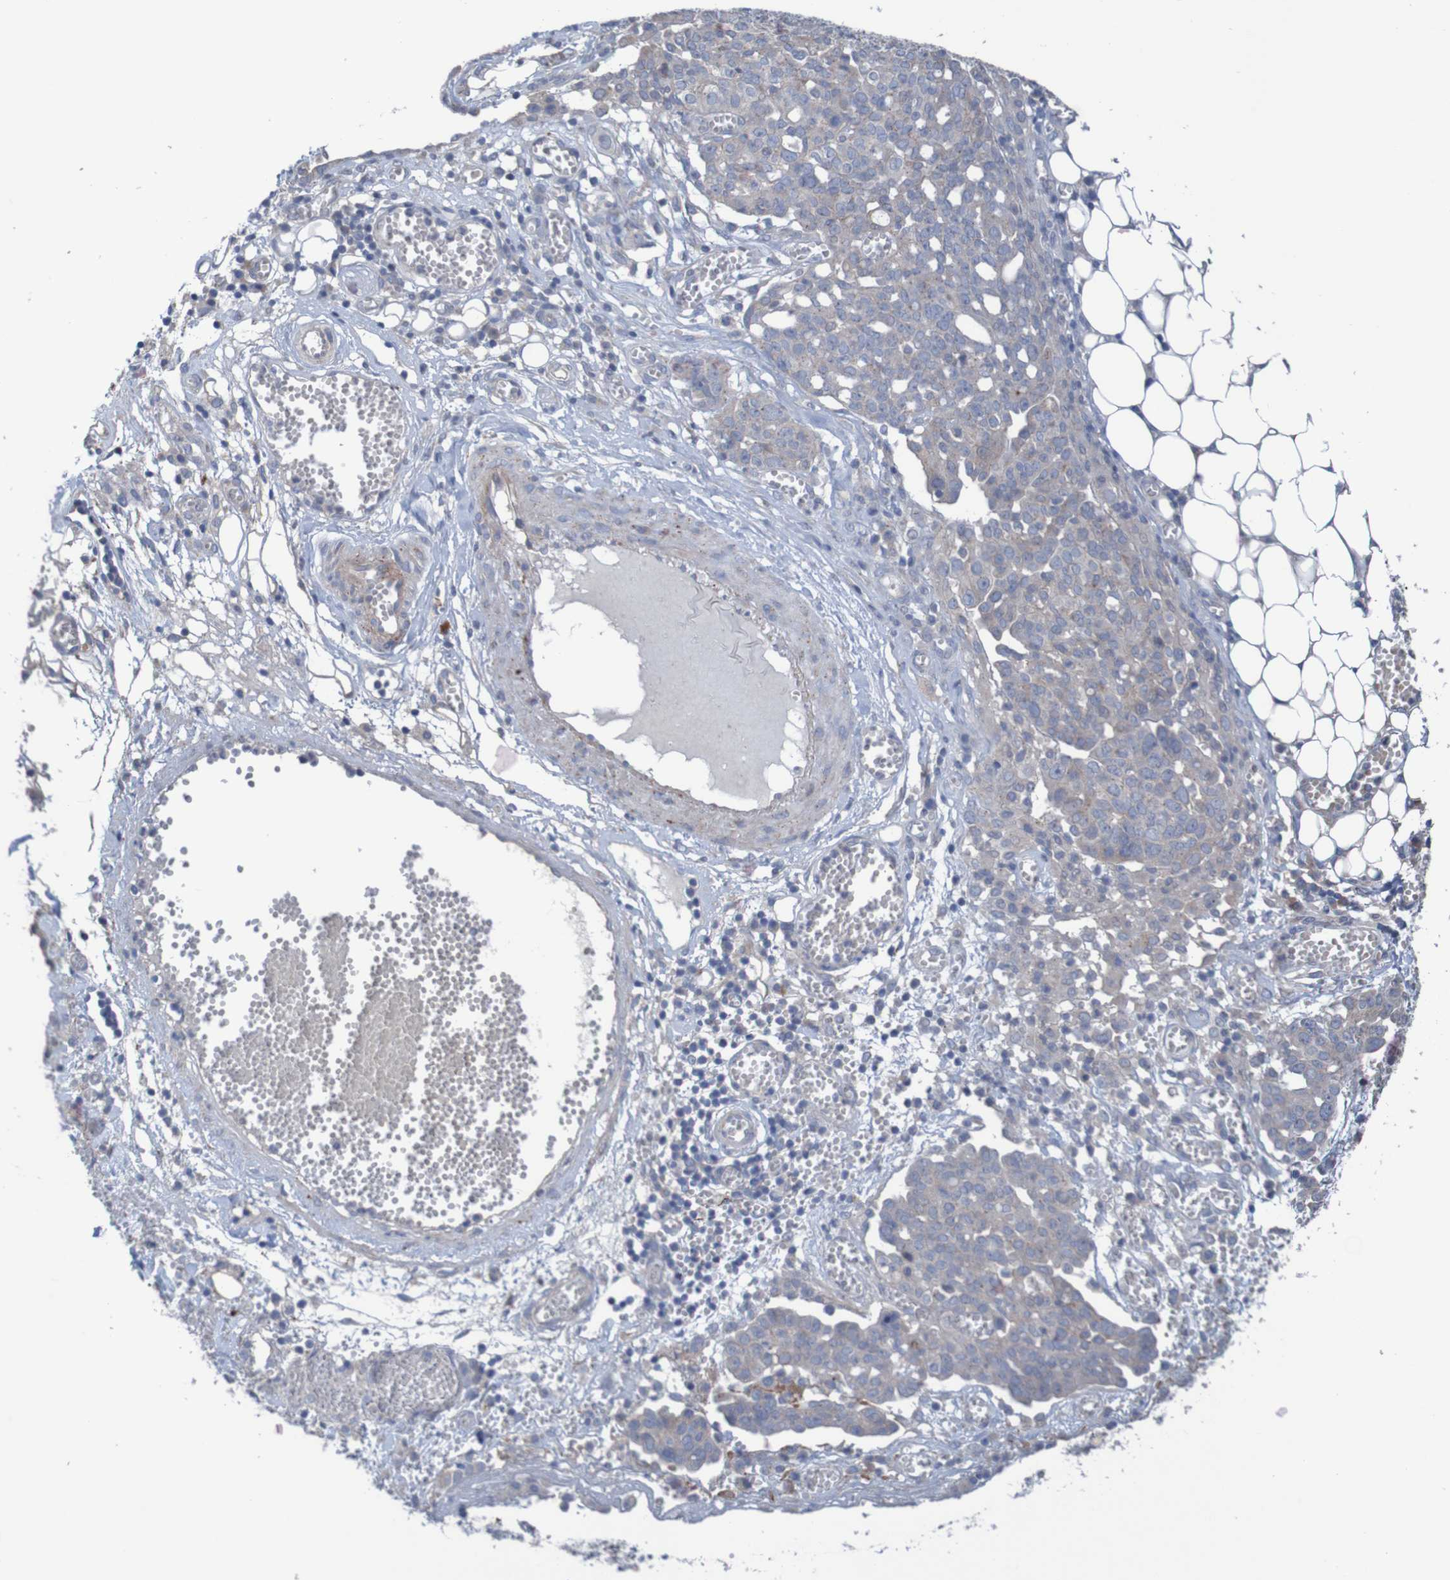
{"staining": {"intensity": "weak", "quantity": ">75%", "location": "cytoplasmic/membranous"}, "tissue": "ovarian cancer", "cell_type": "Tumor cells", "image_type": "cancer", "snomed": [{"axis": "morphology", "description": "Cystadenocarcinoma, serous, NOS"}, {"axis": "topography", "description": "Soft tissue"}, {"axis": "topography", "description": "Ovary"}], "caption": "Weak cytoplasmic/membranous staining is seen in about >75% of tumor cells in serous cystadenocarcinoma (ovarian).", "gene": "ANGPT4", "patient": {"sex": "female", "age": 57}}